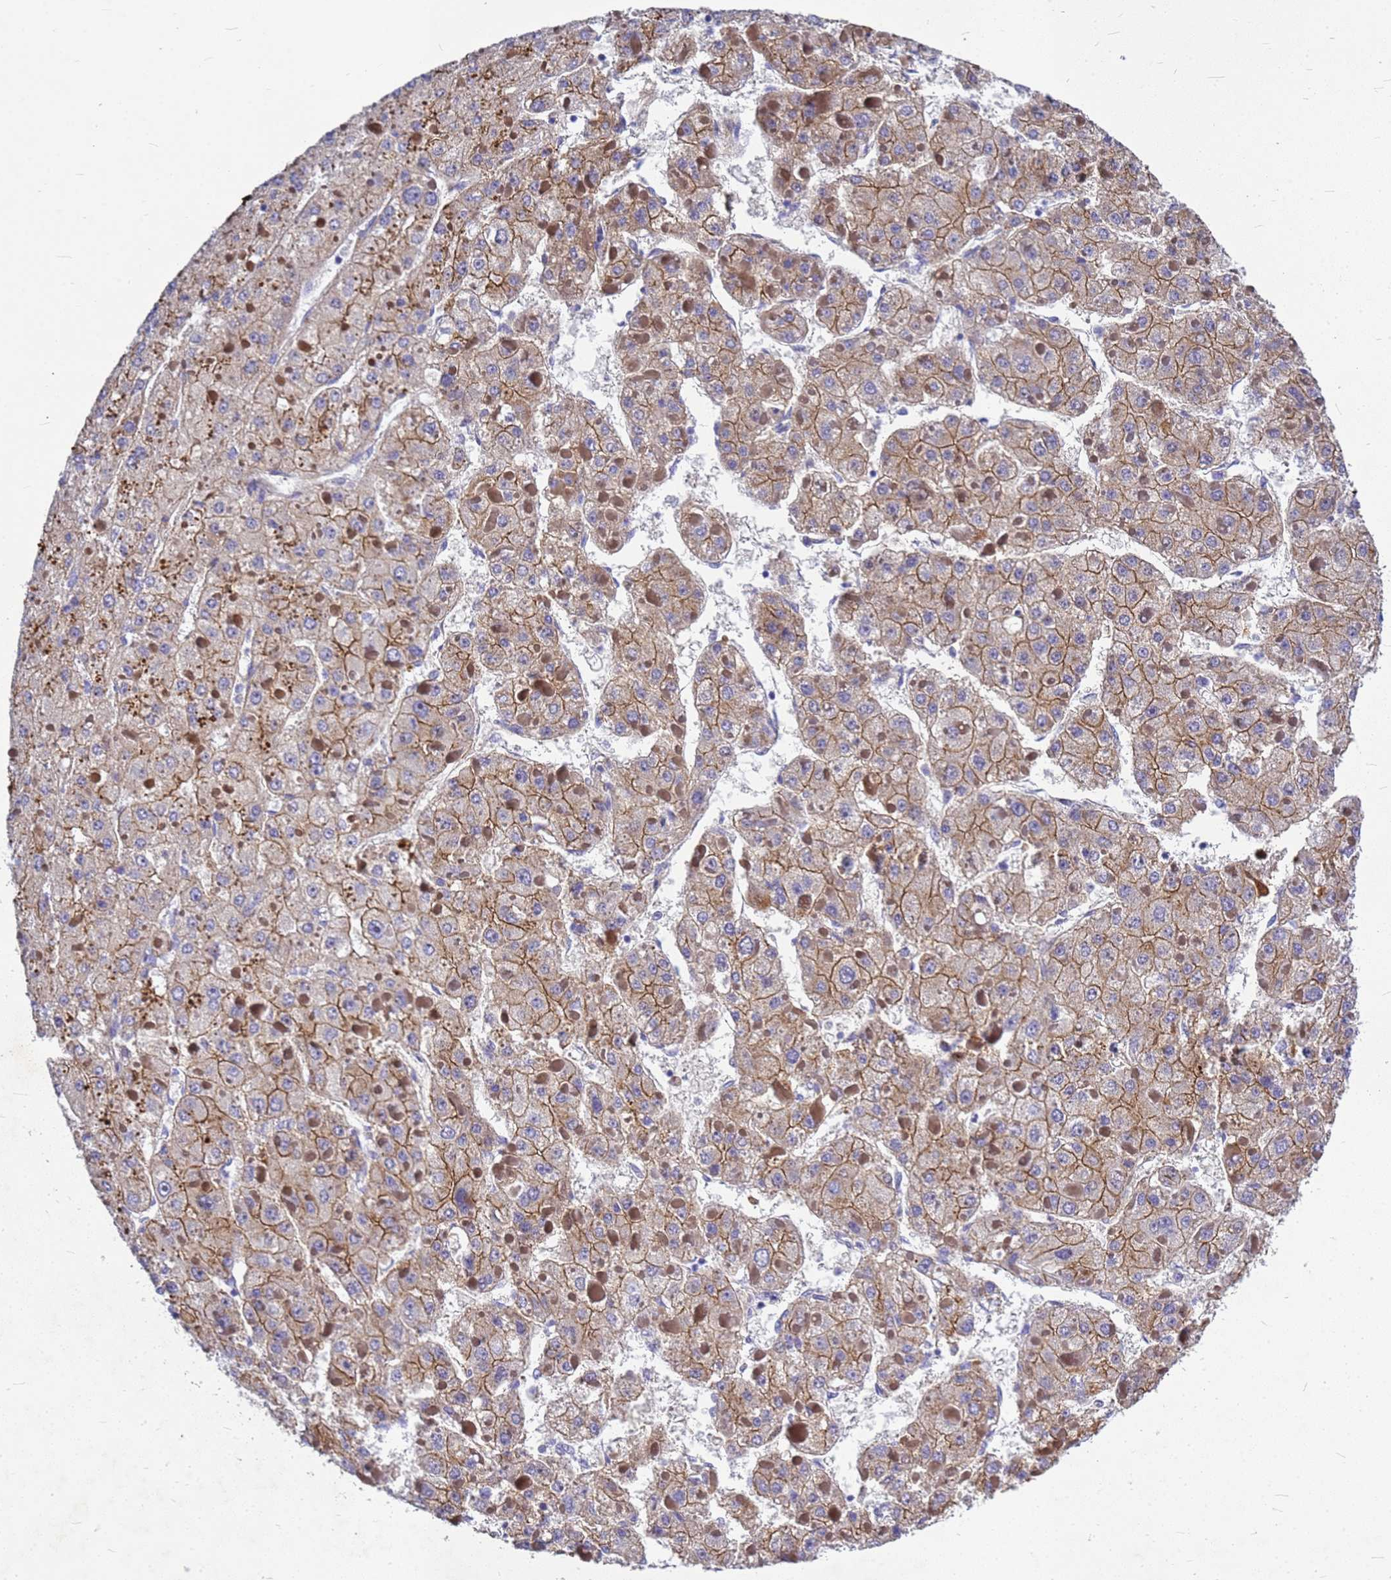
{"staining": {"intensity": "moderate", "quantity": ">75%", "location": "cytoplasmic/membranous"}, "tissue": "liver cancer", "cell_type": "Tumor cells", "image_type": "cancer", "snomed": [{"axis": "morphology", "description": "Carcinoma, Hepatocellular, NOS"}, {"axis": "topography", "description": "Liver"}], "caption": "Human hepatocellular carcinoma (liver) stained for a protein (brown) shows moderate cytoplasmic/membranous positive positivity in approximately >75% of tumor cells.", "gene": "FBXW5", "patient": {"sex": "female", "age": 73}}